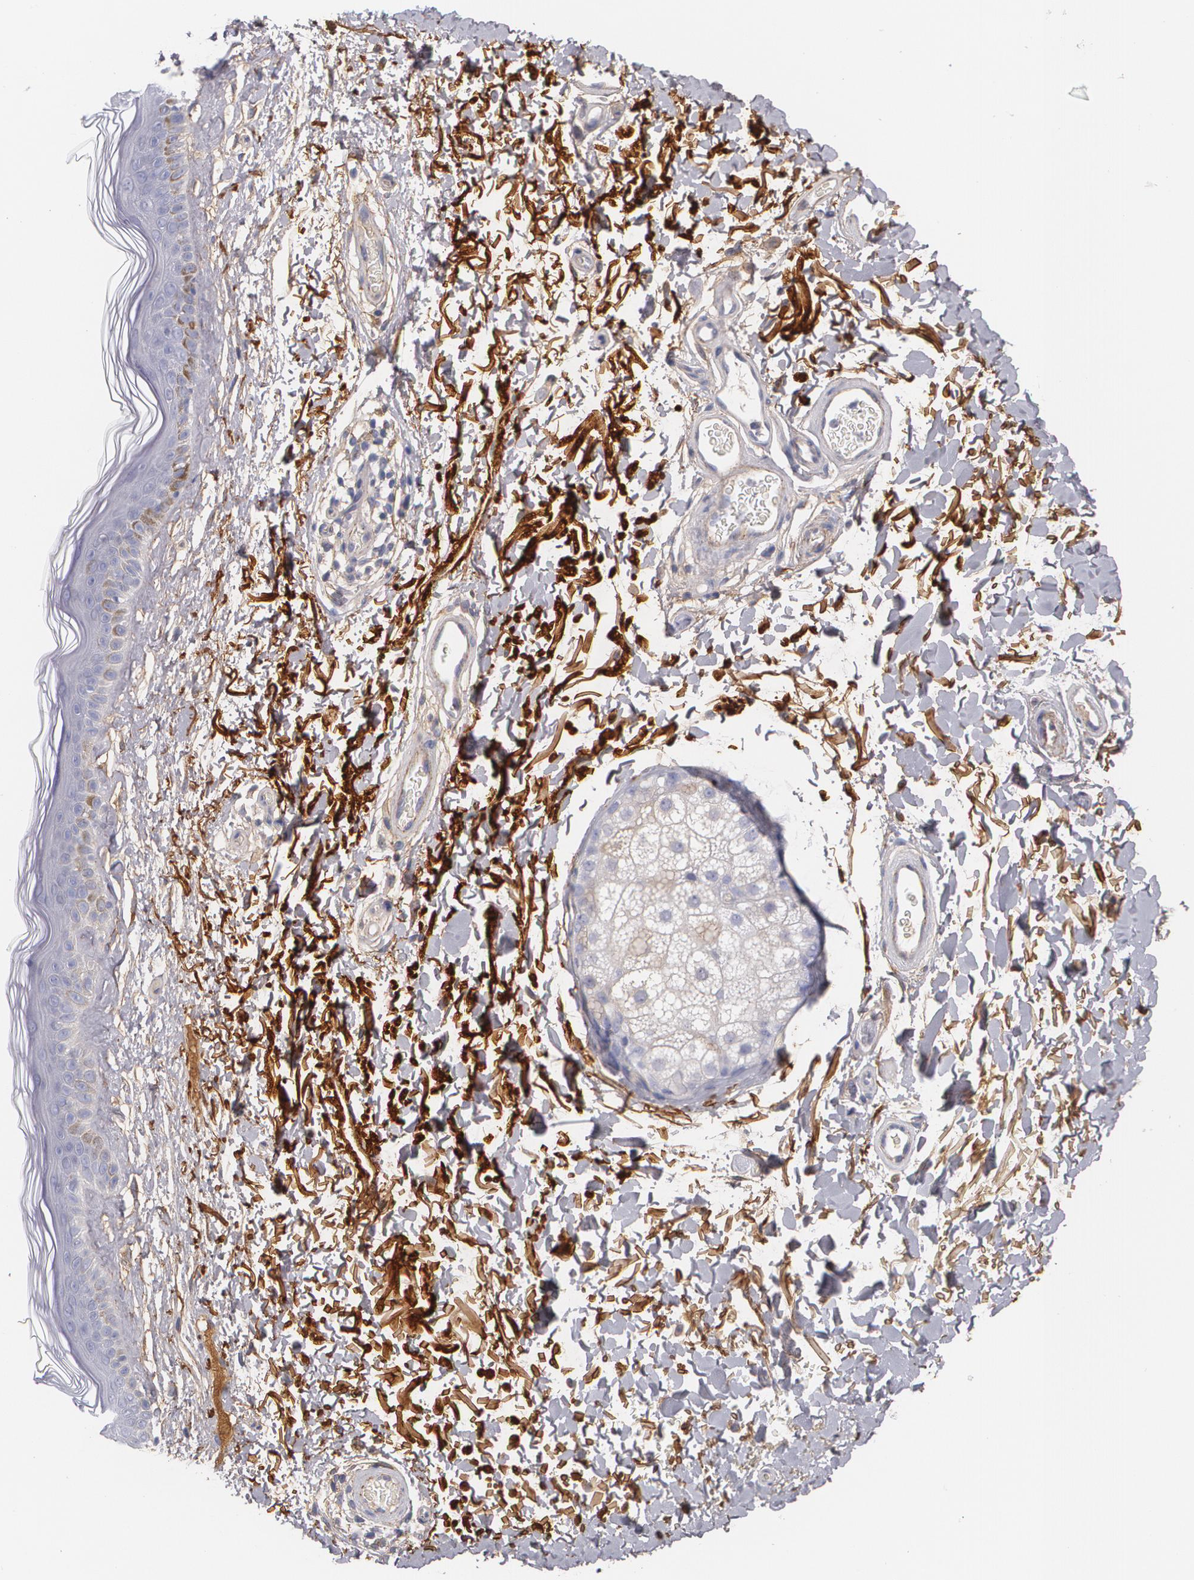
{"staining": {"intensity": "moderate", "quantity": ">75%", "location": "cytoplasmic/membranous"}, "tissue": "skin", "cell_type": "Fibroblasts", "image_type": "normal", "snomed": [{"axis": "morphology", "description": "Normal tissue, NOS"}, {"axis": "topography", "description": "Skin"}], "caption": "Fibroblasts show medium levels of moderate cytoplasmic/membranous positivity in about >75% of cells in benign skin.", "gene": "FBLN1", "patient": {"sex": "male", "age": 63}}